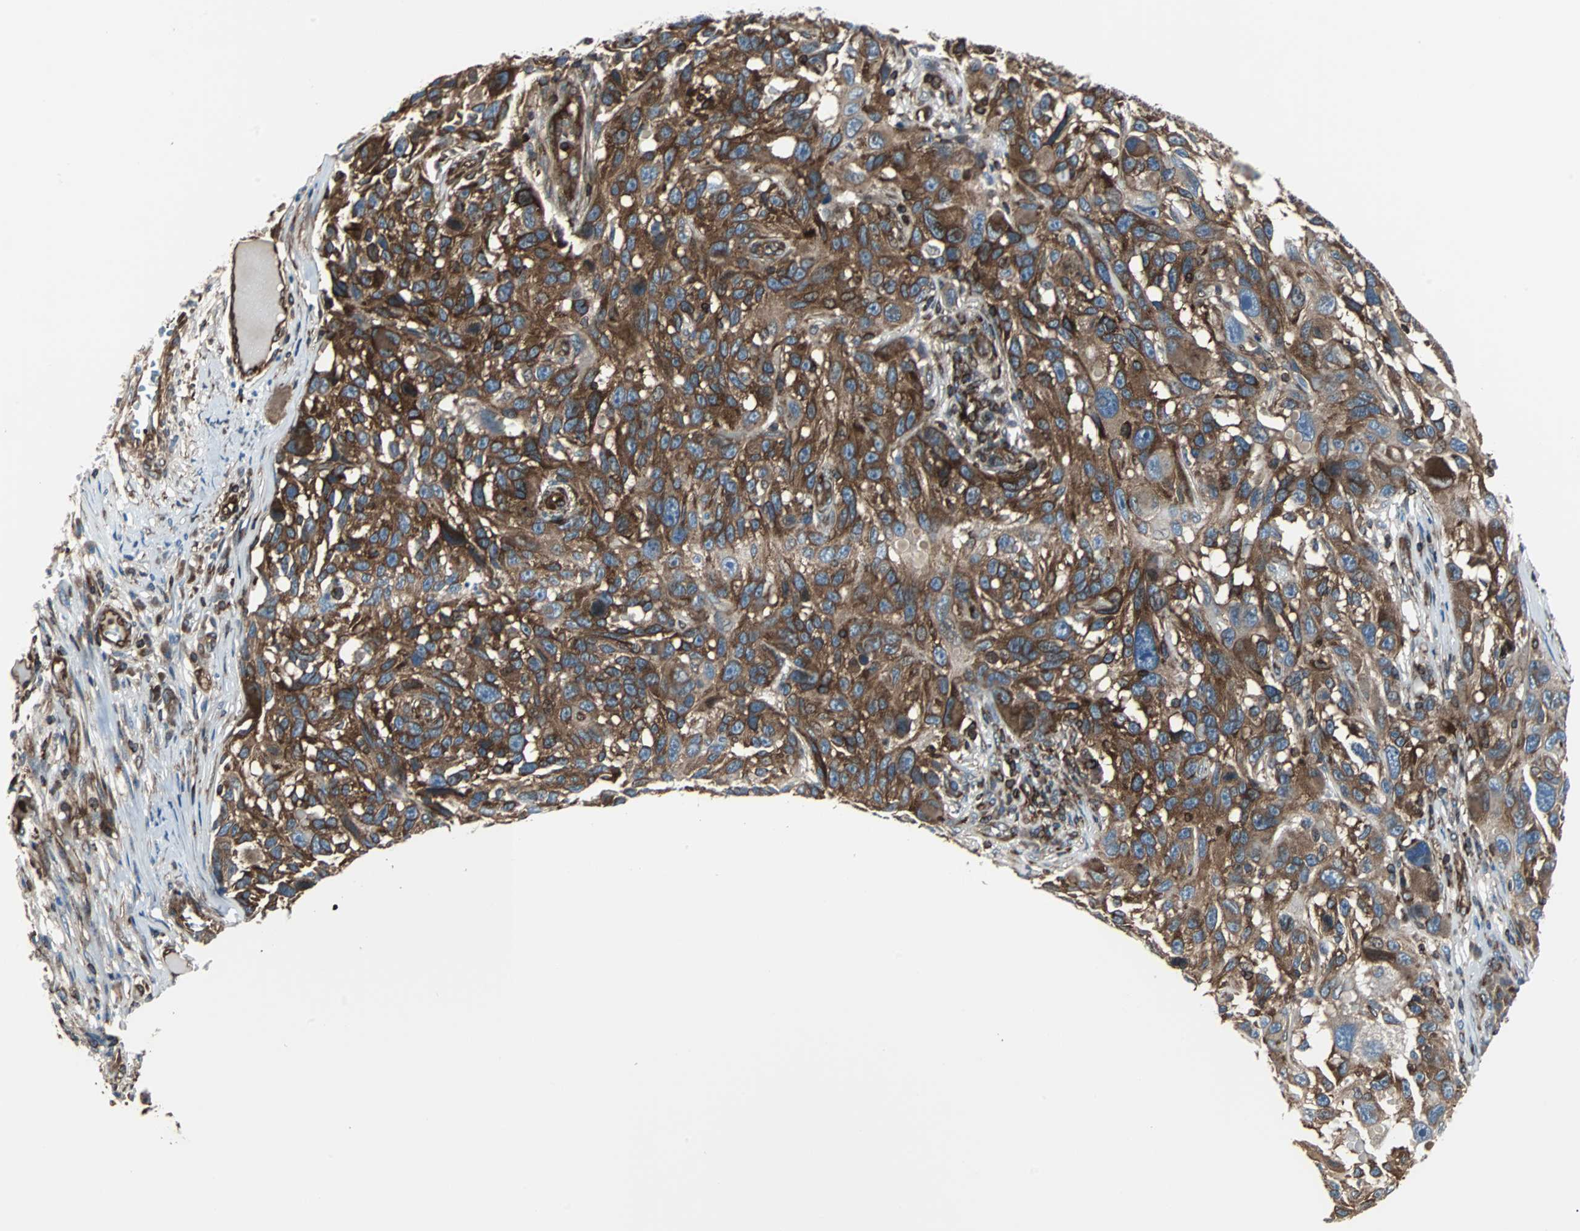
{"staining": {"intensity": "strong", "quantity": ">75%", "location": "cytoplasmic/membranous"}, "tissue": "melanoma", "cell_type": "Tumor cells", "image_type": "cancer", "snomed": [{"axis": "morphology", "description": "Malignant melanoma, NOS"}, {"axis": "topography", "description": "Skin"}], "caption": "Melanoma stained with DAB (3,3'-diaminobenzidine) immunohistochemistry shows high levels of strong cytoplasmic/membranous positivity in approximately >75% of tumor cells.", "gene": "RELA", "patient": {"sex": "male", "age": 53}}